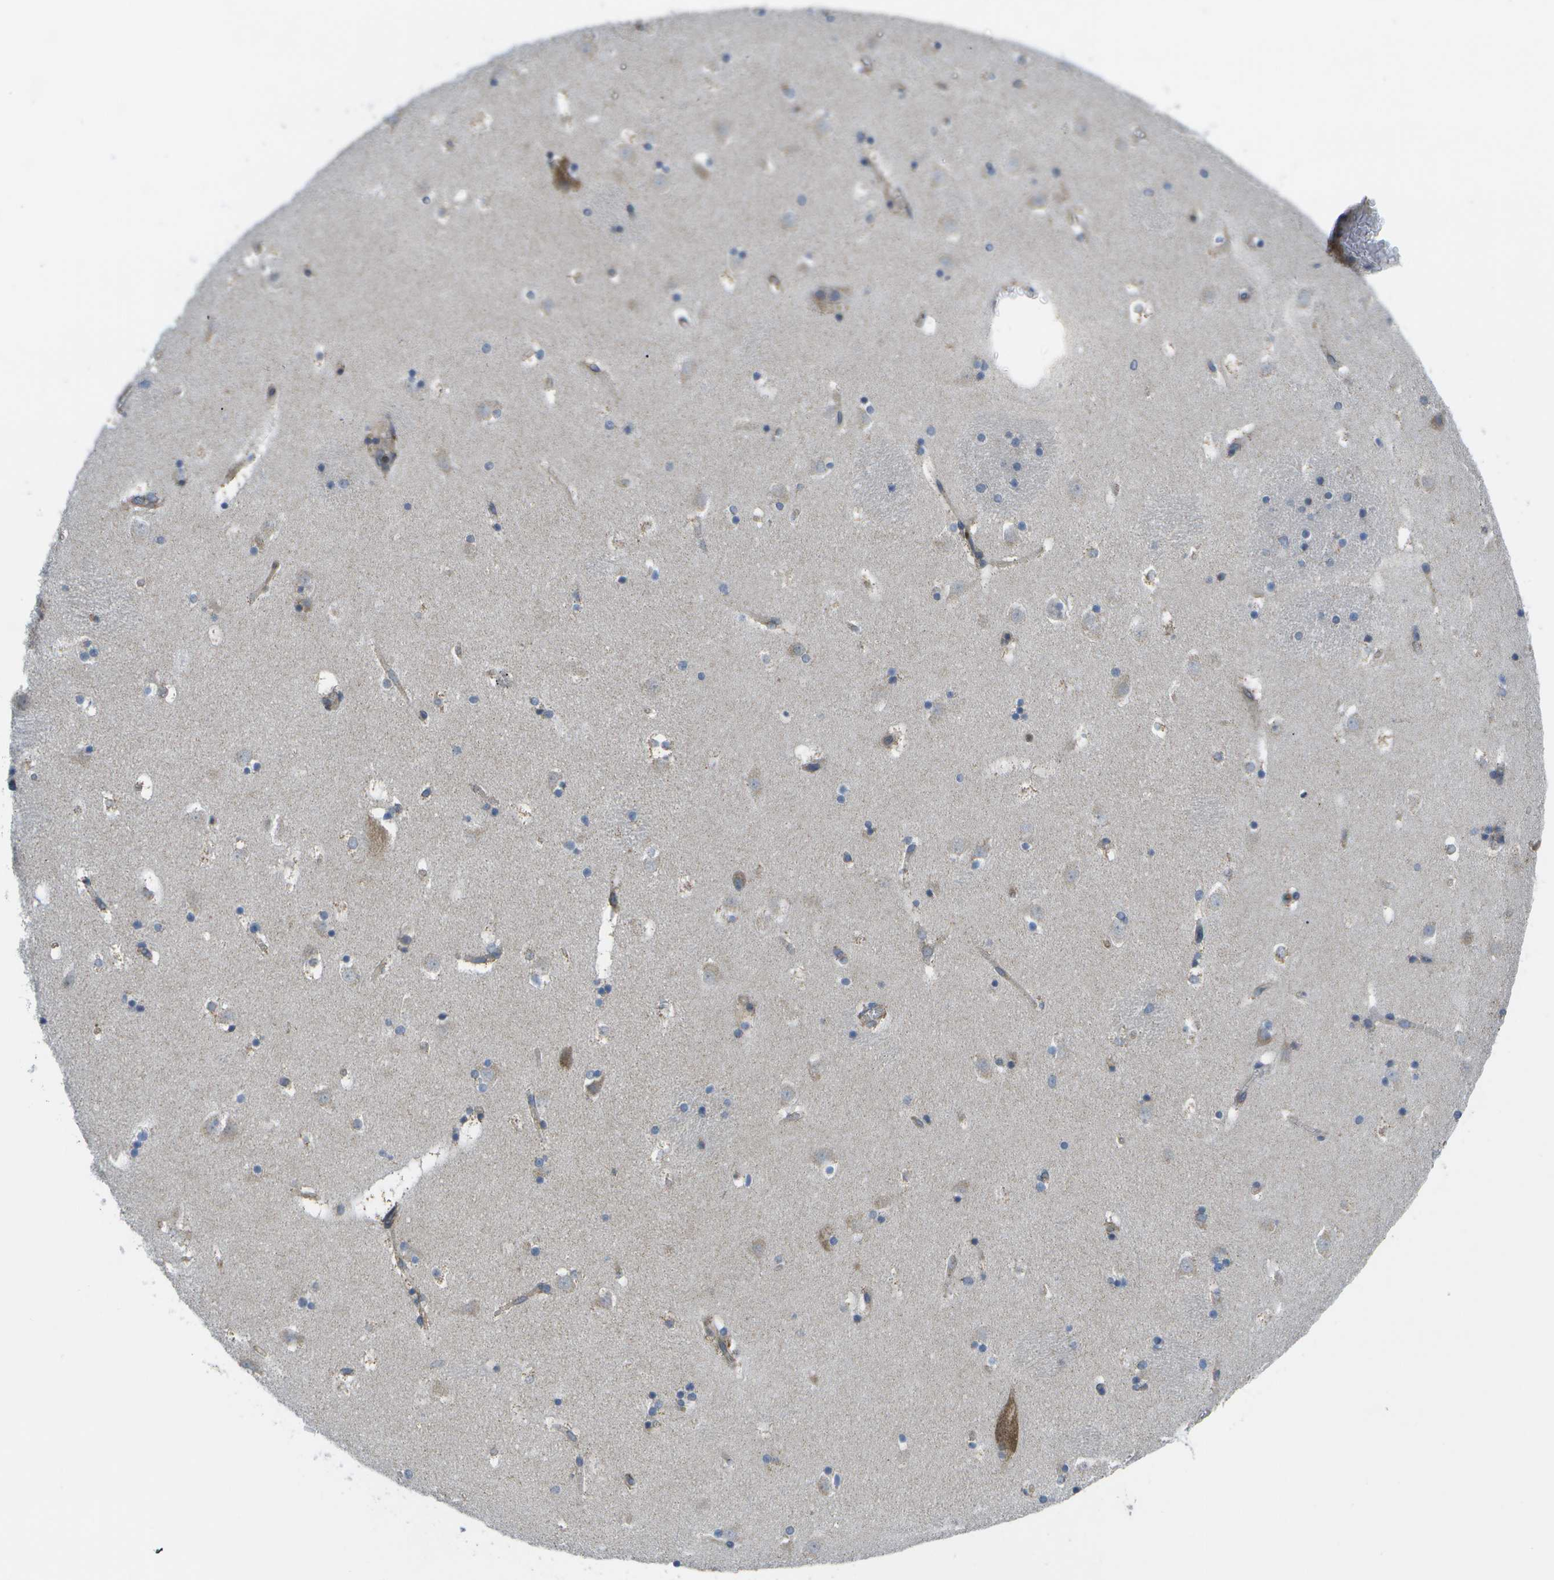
{"staining": {"intensity": "moderate", "quantity": "<25%", "location": "cytoplasmic/membranous"}, "tissue": "caudate", "cell_type": "Glial cells", "image_type": "normal", "snomed": [{"axis": "morphology", "description": "Normal tissue, NOS"}, {"axis": "topography", "description": "Lateral ventricle wall"}], "caption": "A micrograph of caudate stained for a protein demonstrates moderate cytoplasmic/membranous brown staining in glial cells. The staining was performed using DAB, with brown indicating positive protein expression. Nuclei are stained blue with hematoxylin.", "gene": "DPM3", "patient": {"sex": "male", "age": 45}}